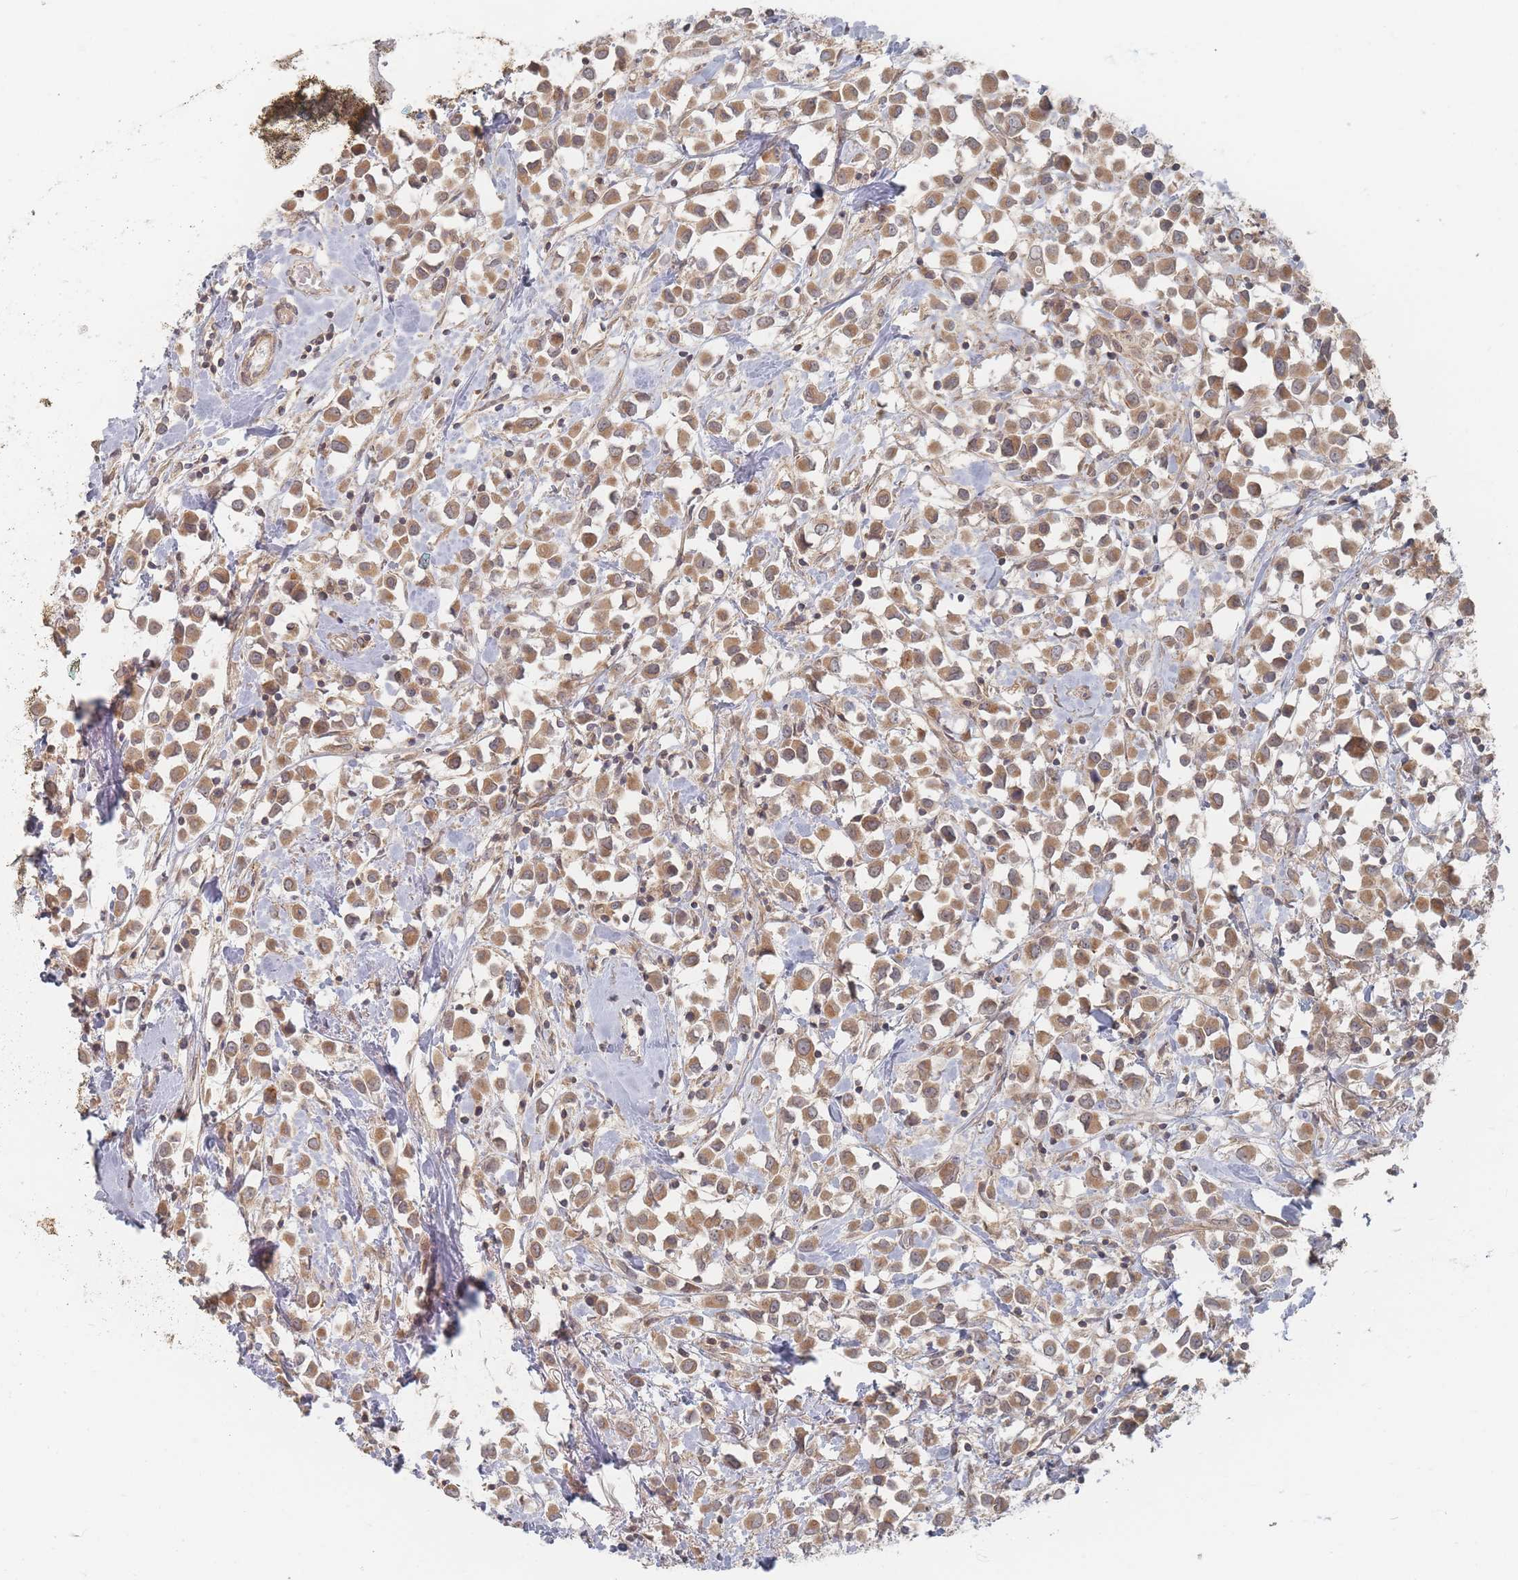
{"staining": {"intensity": "moderate", "quantity": ">75%", "location": "cytoplasmic/membranous"}, "tissue": "breast cancer", "cell_type": "Tumor cells", "image_type": "cancer", "snomed": [{"axis": "morphology", "description": "Duct carcinoma"}, {"axis": "topography", "description": "Breast"}], "caption": "A high-resolution image shows IHC staining of infiltrating ductal carcinoma (breast), which shows moderate cytoplasmic/membranous positivity in approximately >75% of tumor cells. Nuclei are stained in blue.", "gene": "GLE1", "patient": {"sex": "female", "age": 61}}